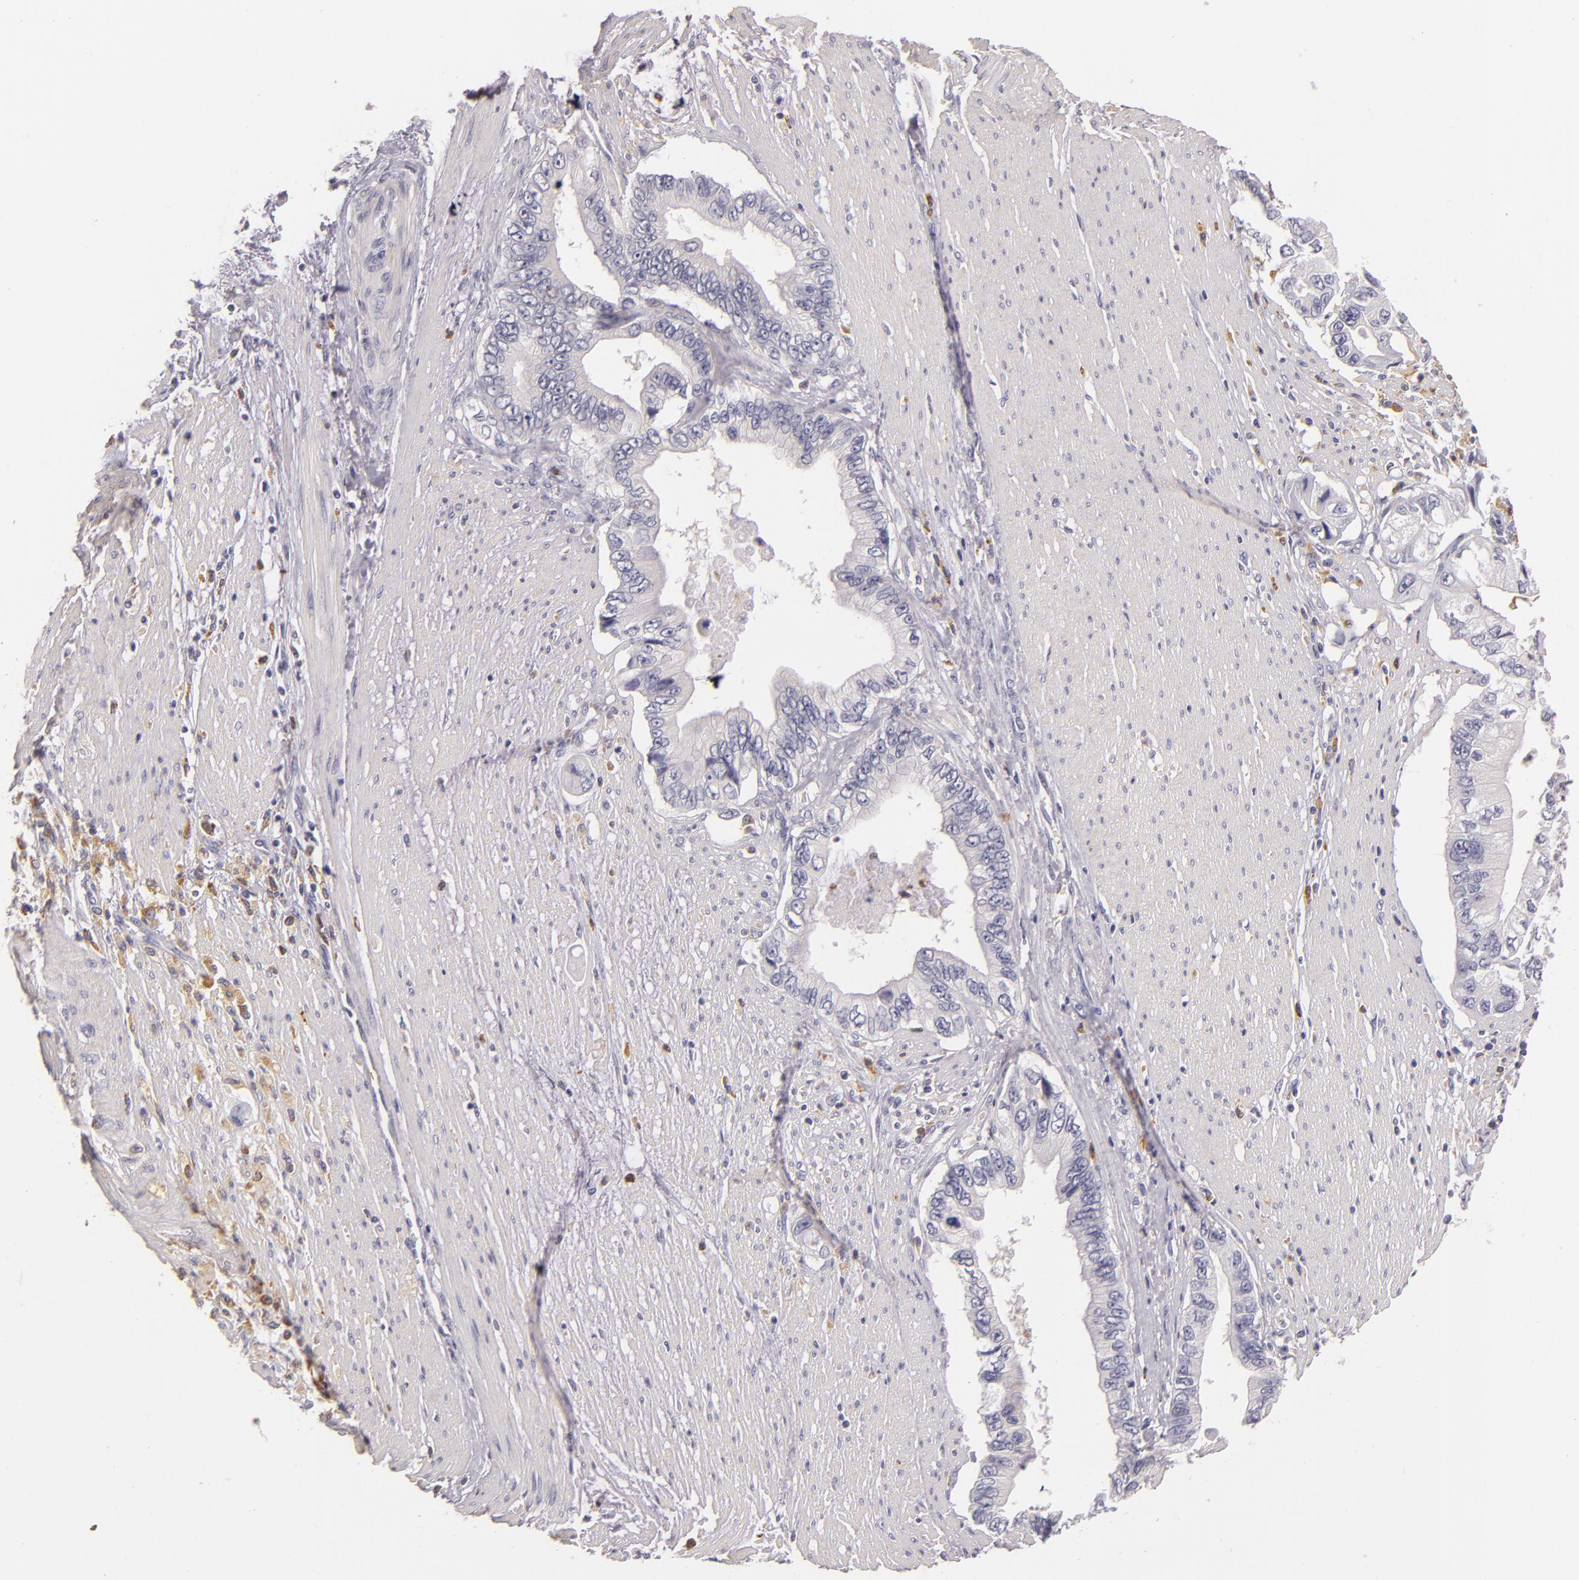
{"staining": {"intensity": "negative", "quantity": "none", "location": "none"}, "tissue": "pancreatic cancer", "cell_type": "Tumor cells", "image_type": "cancer", "snomed": [{"axis": "morphology", "description": "Adenocarcinoma, NOS"}, {"axis": "topography", "description": "Pancreas"}, {"axis": "topography", "description": "Stomach, upper"}], "caption": "Histopathology image shows no significant protein expression in tumor cells of adenocarcinoma (pancreatic).", "gene": "TLR8", "patient": {"sex": "male", "age": 77}}